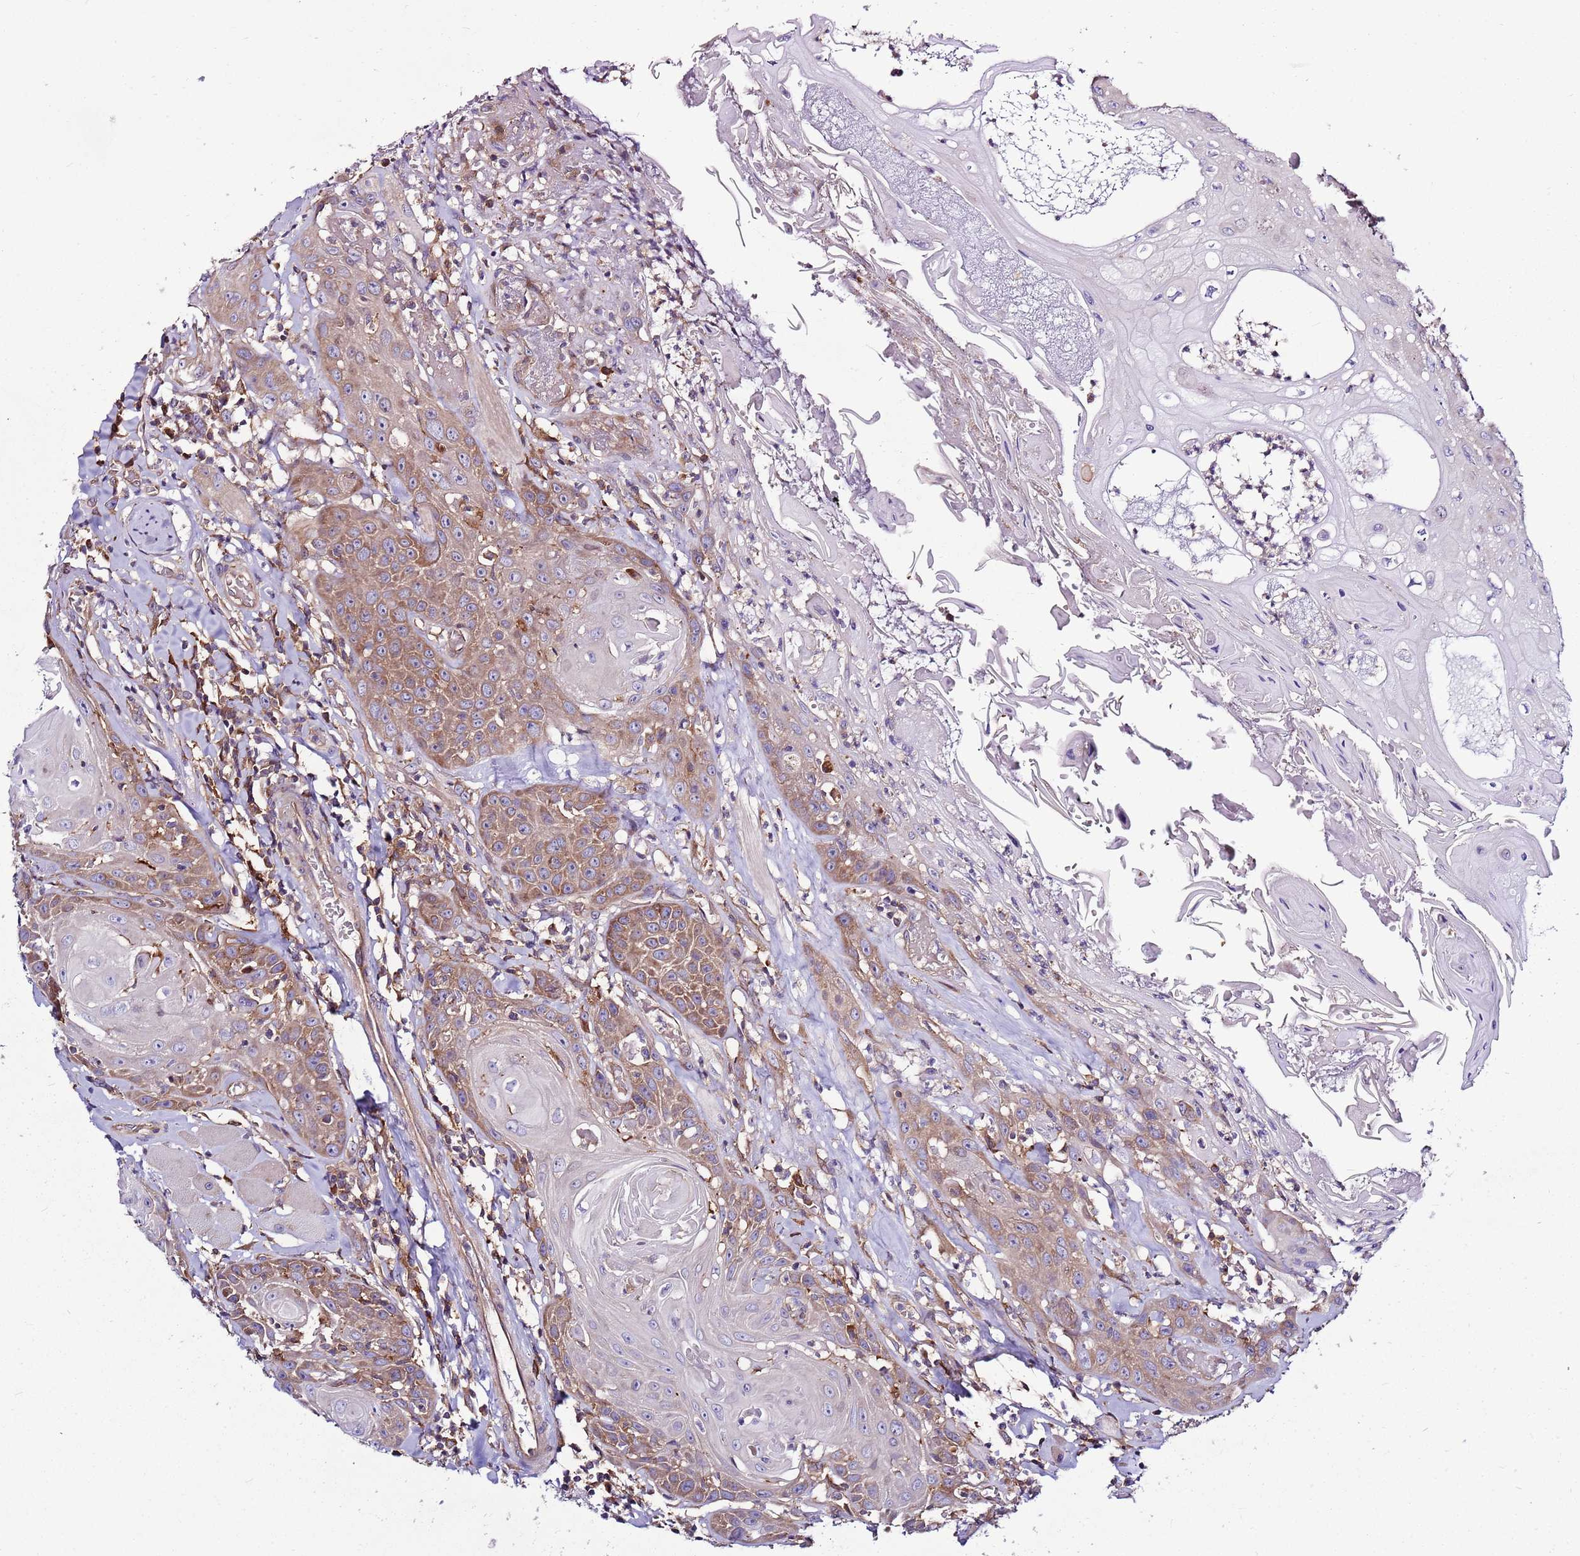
{"staining": {"intensity": "moderate", "quantity": "25%-75%", "location": "cytoplasmic/membranous"}, "tissue": "head and neck cancer", "cell_type": "Tumor cells", "image_type": "cancer", "snomed": [{"axis": "morphology", "description": "Squamous cell carcinoma, NOS"}, {"axis": "topography", "description": "Head-Neck"}], "caption": "Protein expression analysis of head and neck cancer displays moderate cytoplasmic/membranous staining in approximately 25%-75% of tumor cells. (Brightfield microscopy of DAB IHC at high magnification).", "gene": "ATXN2L", "patient": {"sex": "female", "age": 59}}